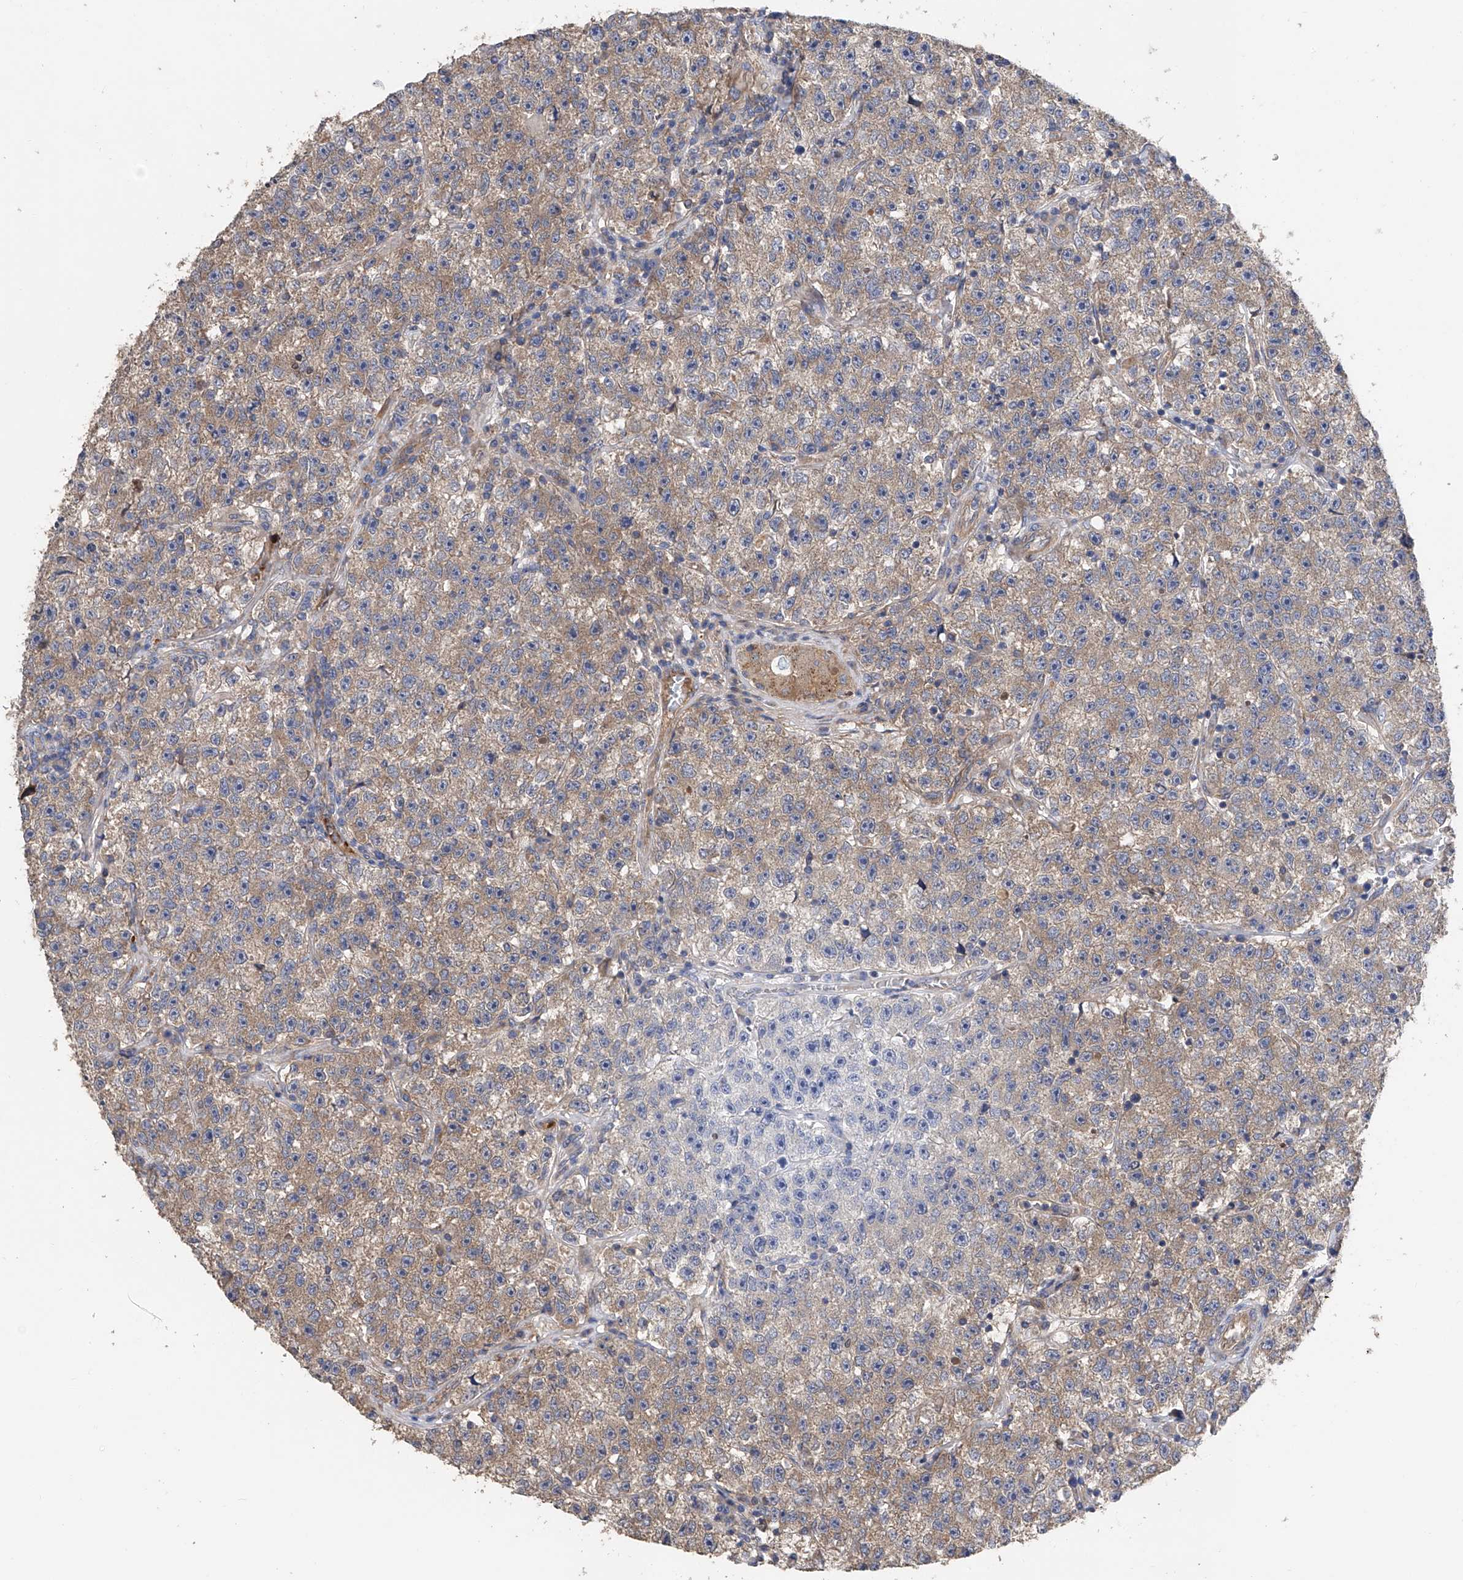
{"staining": {"intensity": "moderate", "quantity": ">75%", "location": "cytoplasmic/membranous"}, "tissue": "testis cancer", "cell_type": "Tumor cells", "image_type": "cancer", "snomed": [{"axis": "morphology", "description": "Seminoma, NOS"}, {"axis": "topography", "description": "Testis"}], "caption": "Seminoma (testis) stained with a brown dye demonstrates moderate cytoplasmic/membranous positive expression in about >75% of tumor cells.", "gene": "PTK2", "patient": {"sex": "male", "age": 22}}